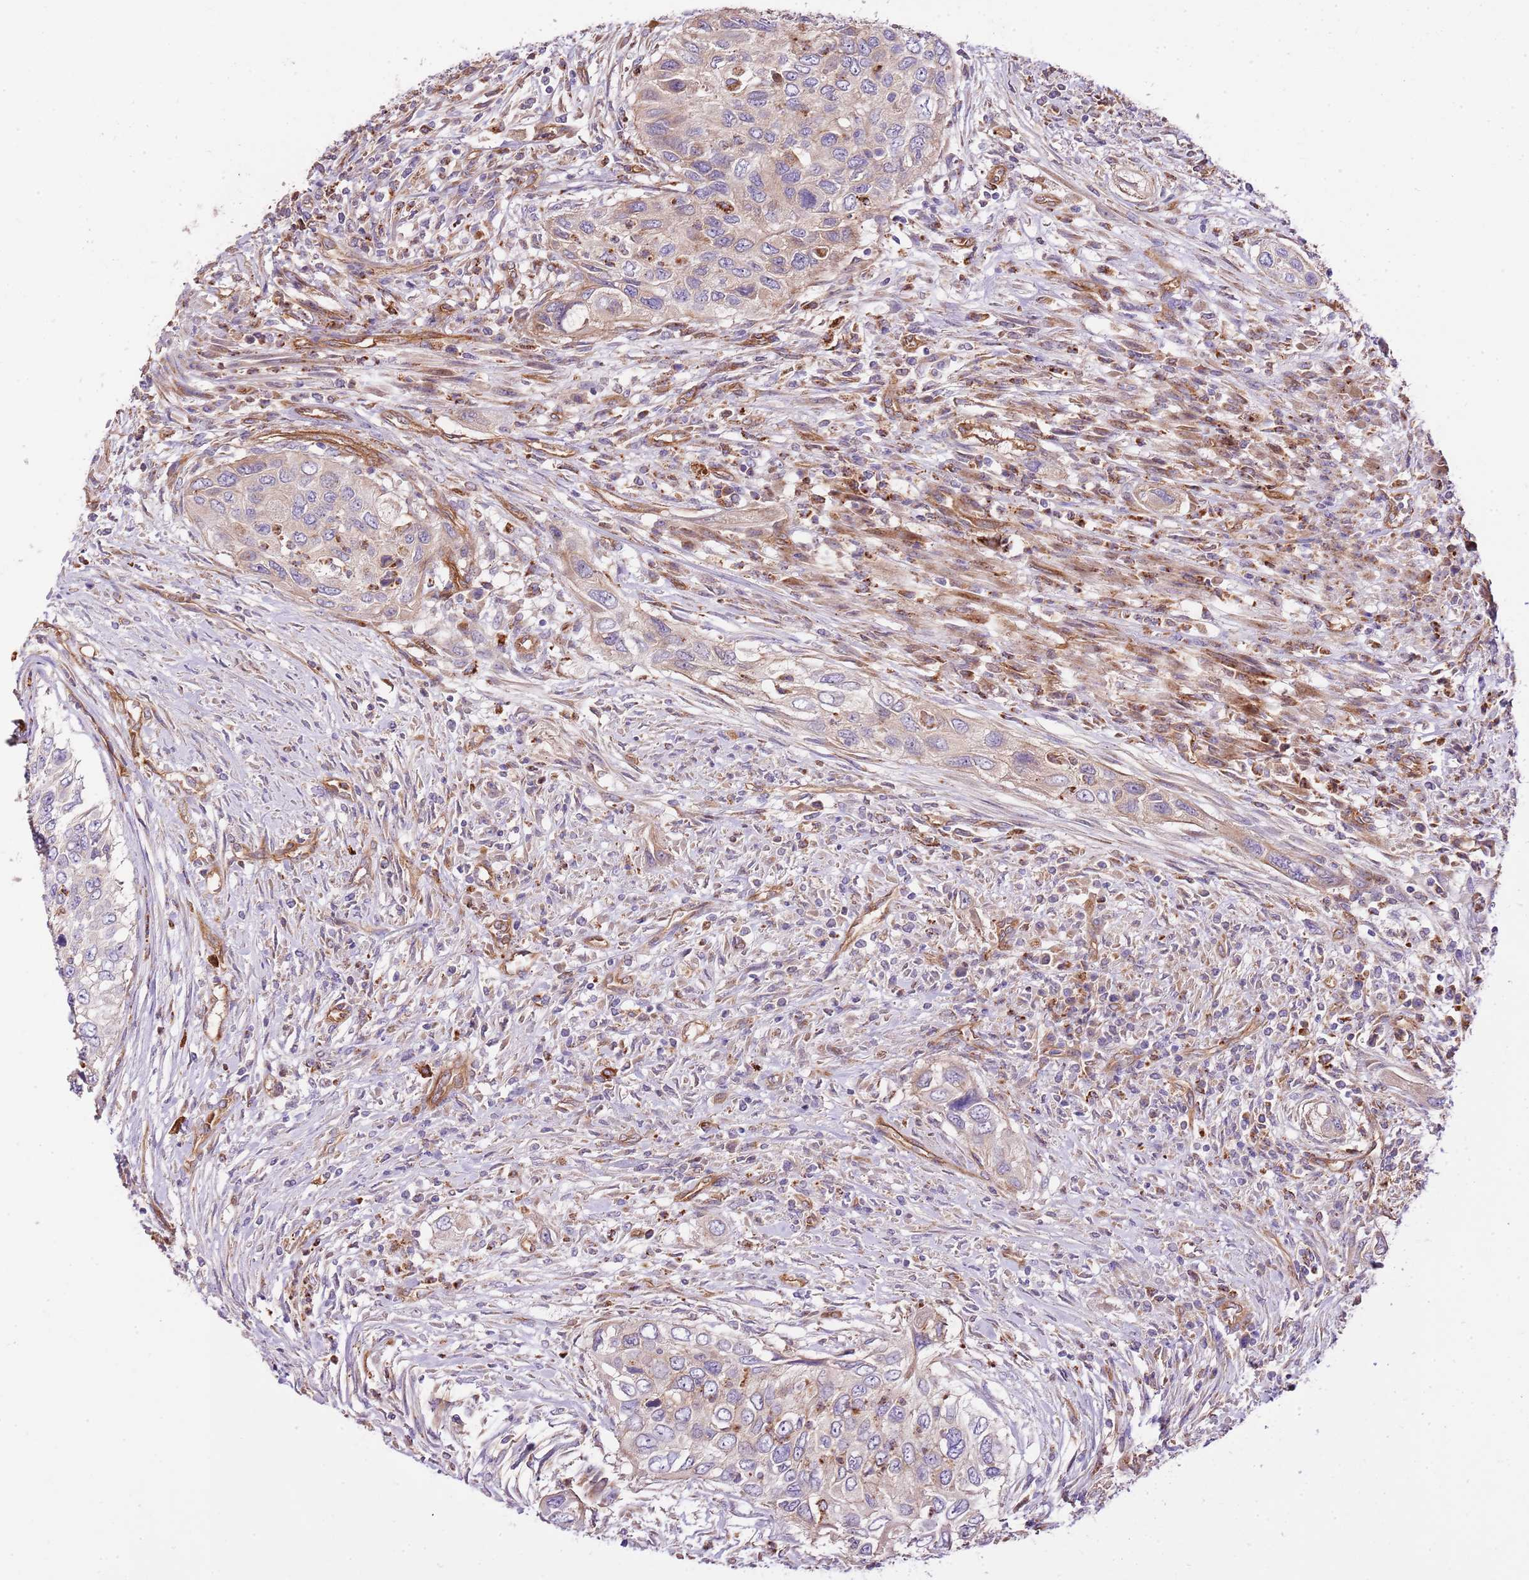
{"staining": {"intensity": "weak", "quantity": "<25%", "location": "cytoplasmic/membranous"}, "tissue": "urothelial cancer", "cell_type": "Tumor cells", "image_type": "cancer", "snomed": [{"axis": "morphology", "description": "Urothelial carcinoma, High grade"}, {"axis": "topography", "description": "Urinary bladder"}], "caption": "Tumor cells are negative for brown protein staining in urothelial cancer.", "gene": "DOCK6", "patient": {"sex": "female", "age": 60}}